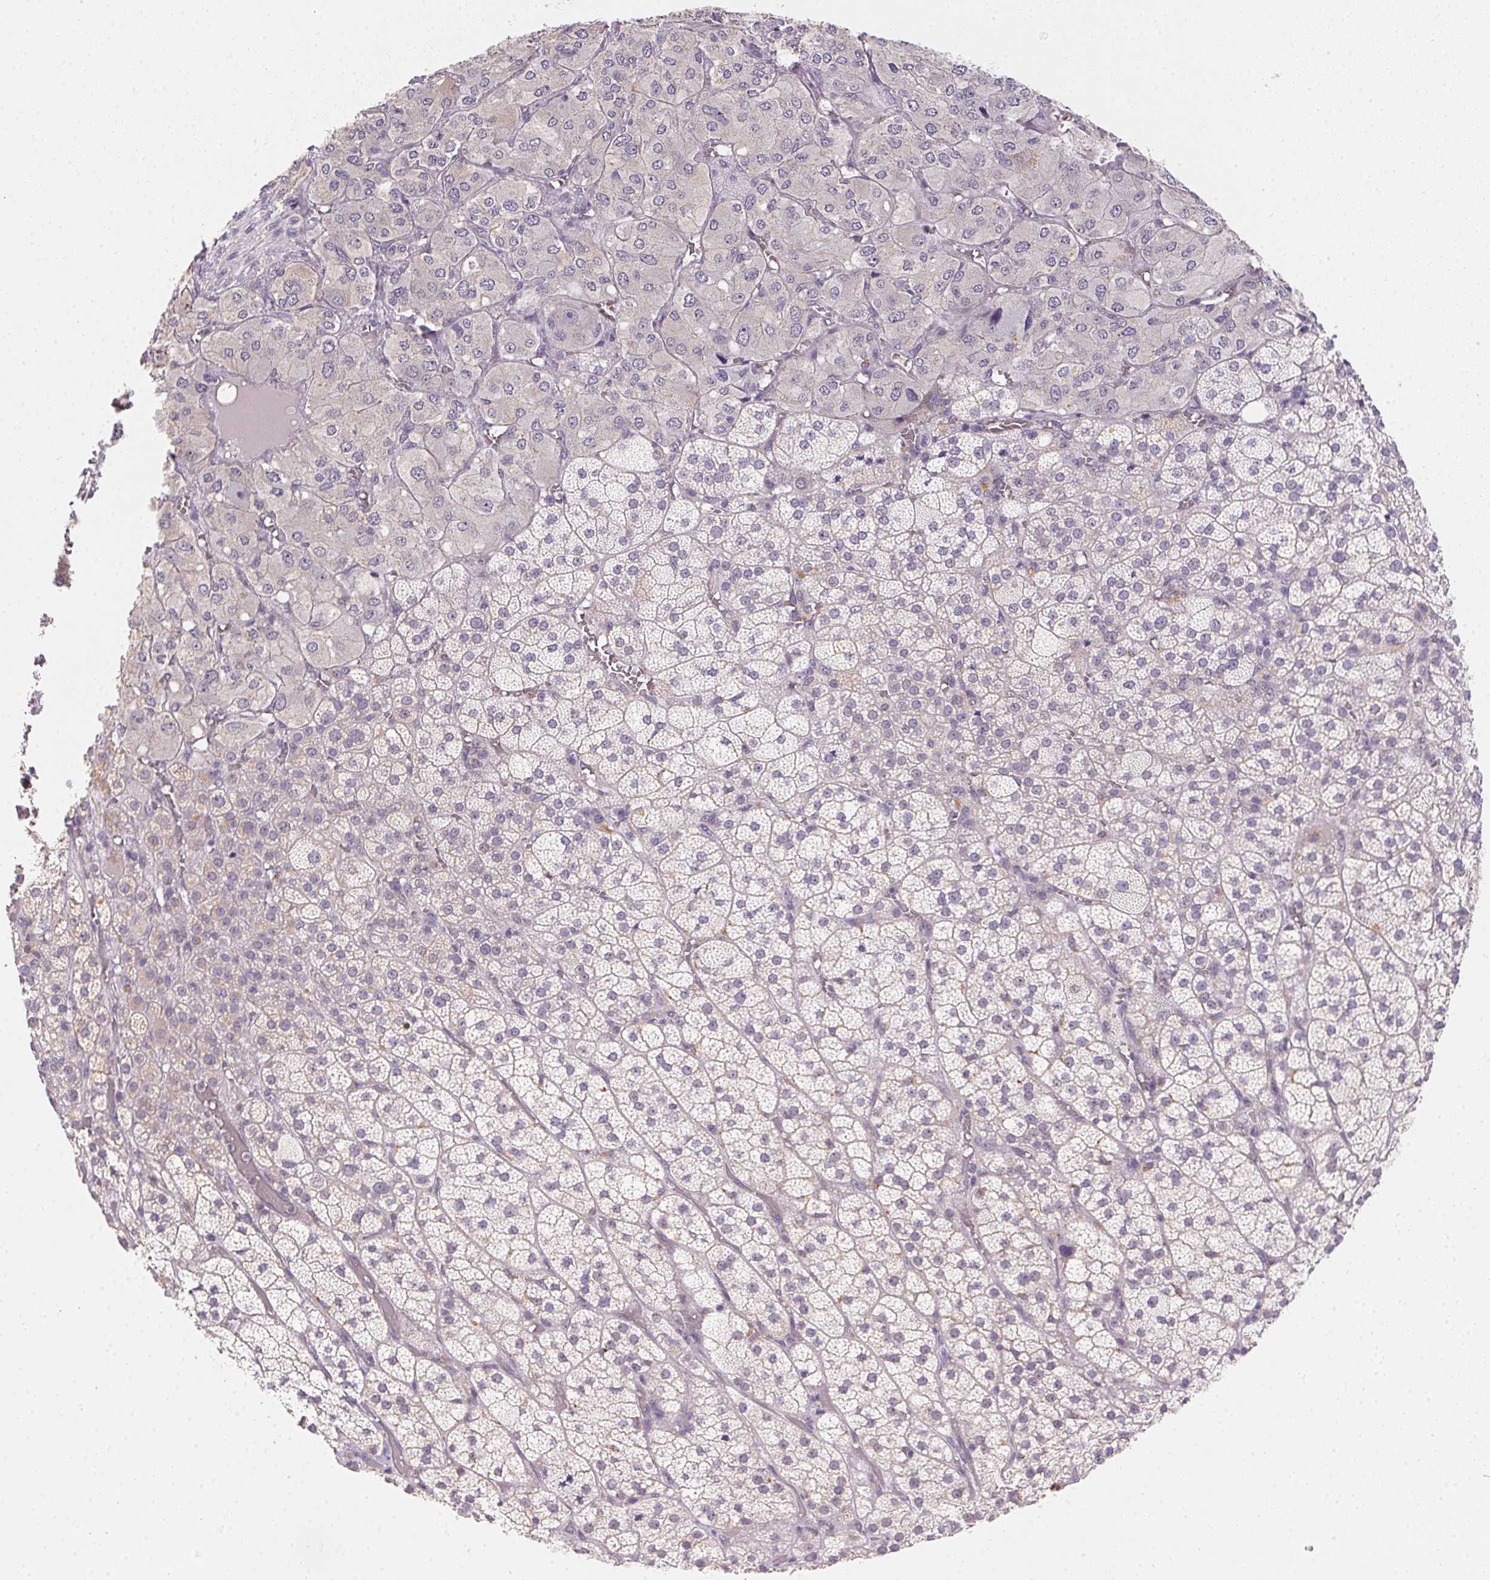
{"staining": {"intensity": "weak", "quantity": "<25%", "location": "cytoplasmic/membranous"}, "tissue": "adrenal gland", "cell_type": "Glandular cells", "image_type": "normal", "snomed": [{"axis": "morphology", "description": "Normal tissue, NOS"}, {"axis": "topography", "description": "Adrenal gland"}], "caption": "Protein analysis of benign adrenal gland reveals no significant positivity in glandular cells. (Brightfield microscopy of DAB IHC at high magnification).", "gene": "SLC6A18", "patient": {"sex": "female", "age": 60}}